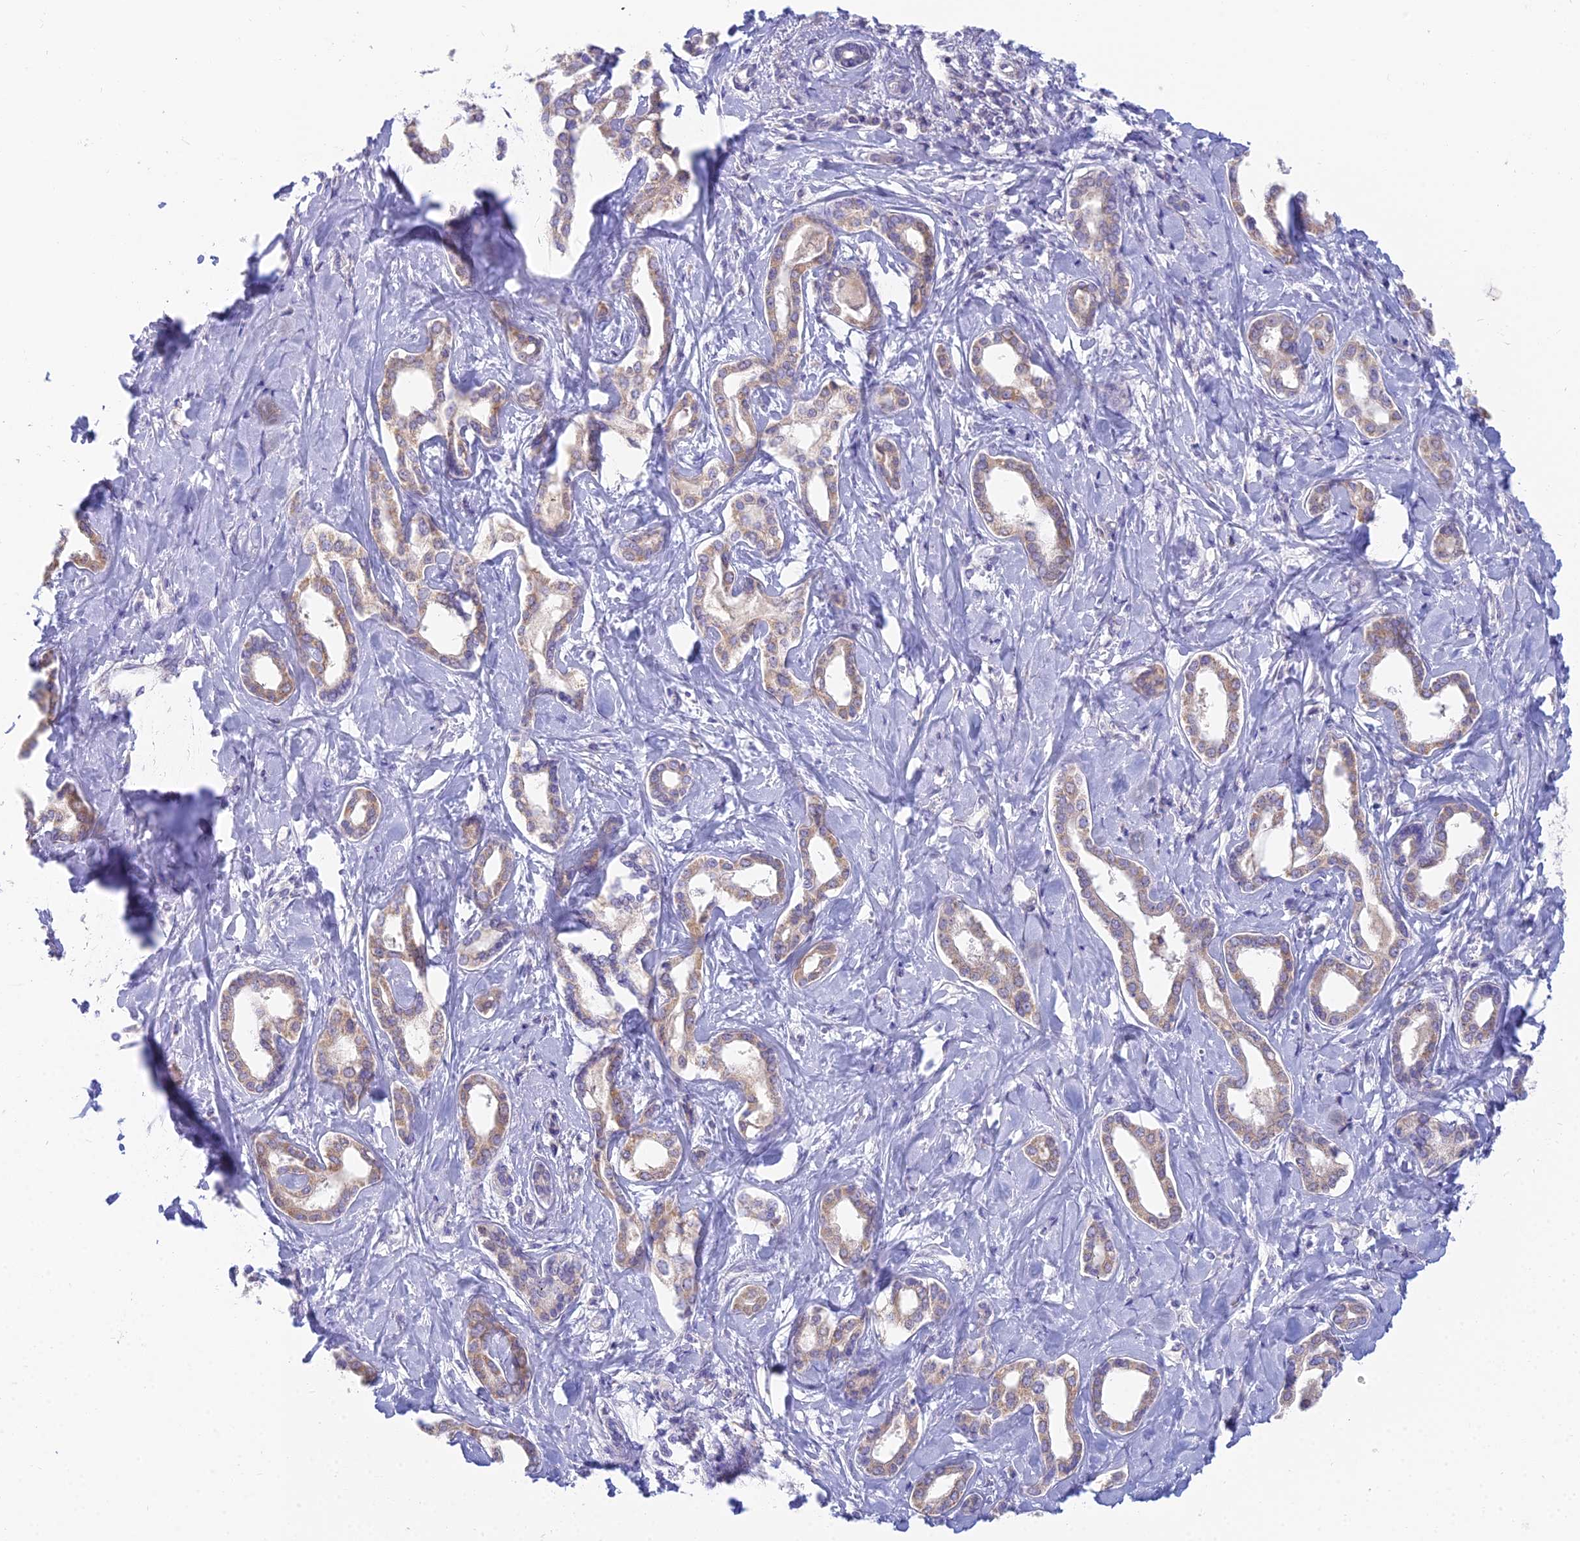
{"staining": {"intensity": "weak", "quantity": "25%-75%", "location": "cytoplasmic/membranous"}, "tissue": "liver cancer", "cell_type": "Tumor cells", "image_type": "cancer", "snomed": [{"axis": "morphology", "description": "Cholangiocarcinoma"}, {"axis": "topography", "description": "Liver"}], "caption": "Immunohistochemical staining of liver cancer shows weak cytoplasmic/membranous protein expression in about 25%-75% of tumor cells. (DAB = brown stain, brightfield microscopy at high magnification).", "gene": "CFAP206", "patient": {"sex": "female", "age": 77}}